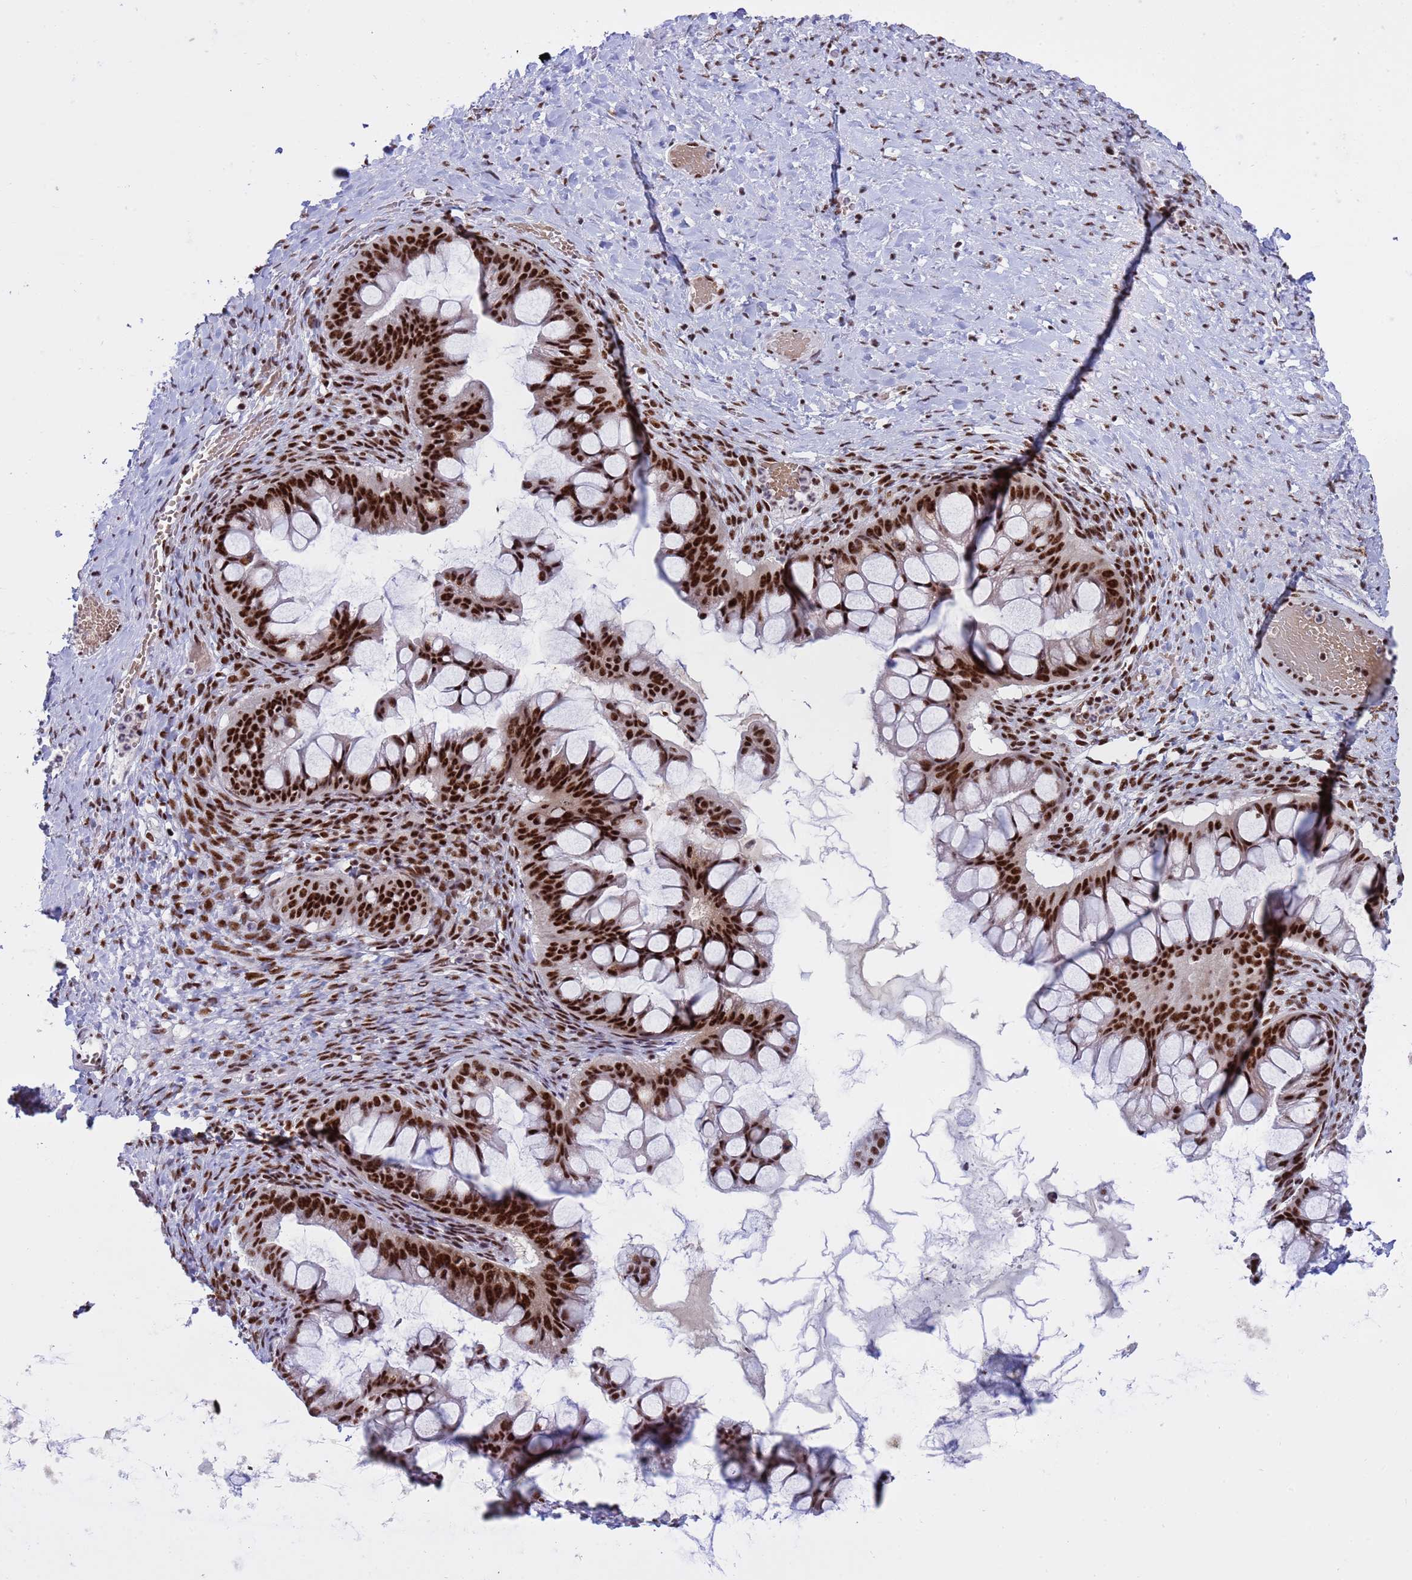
{"staining": {"intensity": "strong", "quantity": ">75%", "location": "nuclear"}, "tissue": "ovarian cancer", "cell_type": "Tumor cells", "image_type": "cancer", "snomed": [{"axis": "morphology", "description": "Cystadenocarcinoma, mucinous, NOS"}, {"axis": "topography", "description": "Ovary"}], "caption": "A high-resolution photomicrograph shows IHC staining of ovarian cancer, which demonstrates strong nuclear expression in about >75% of tumor cells.", "gene": "THOC2", "patient": {"sex": "female", "age": 73}}